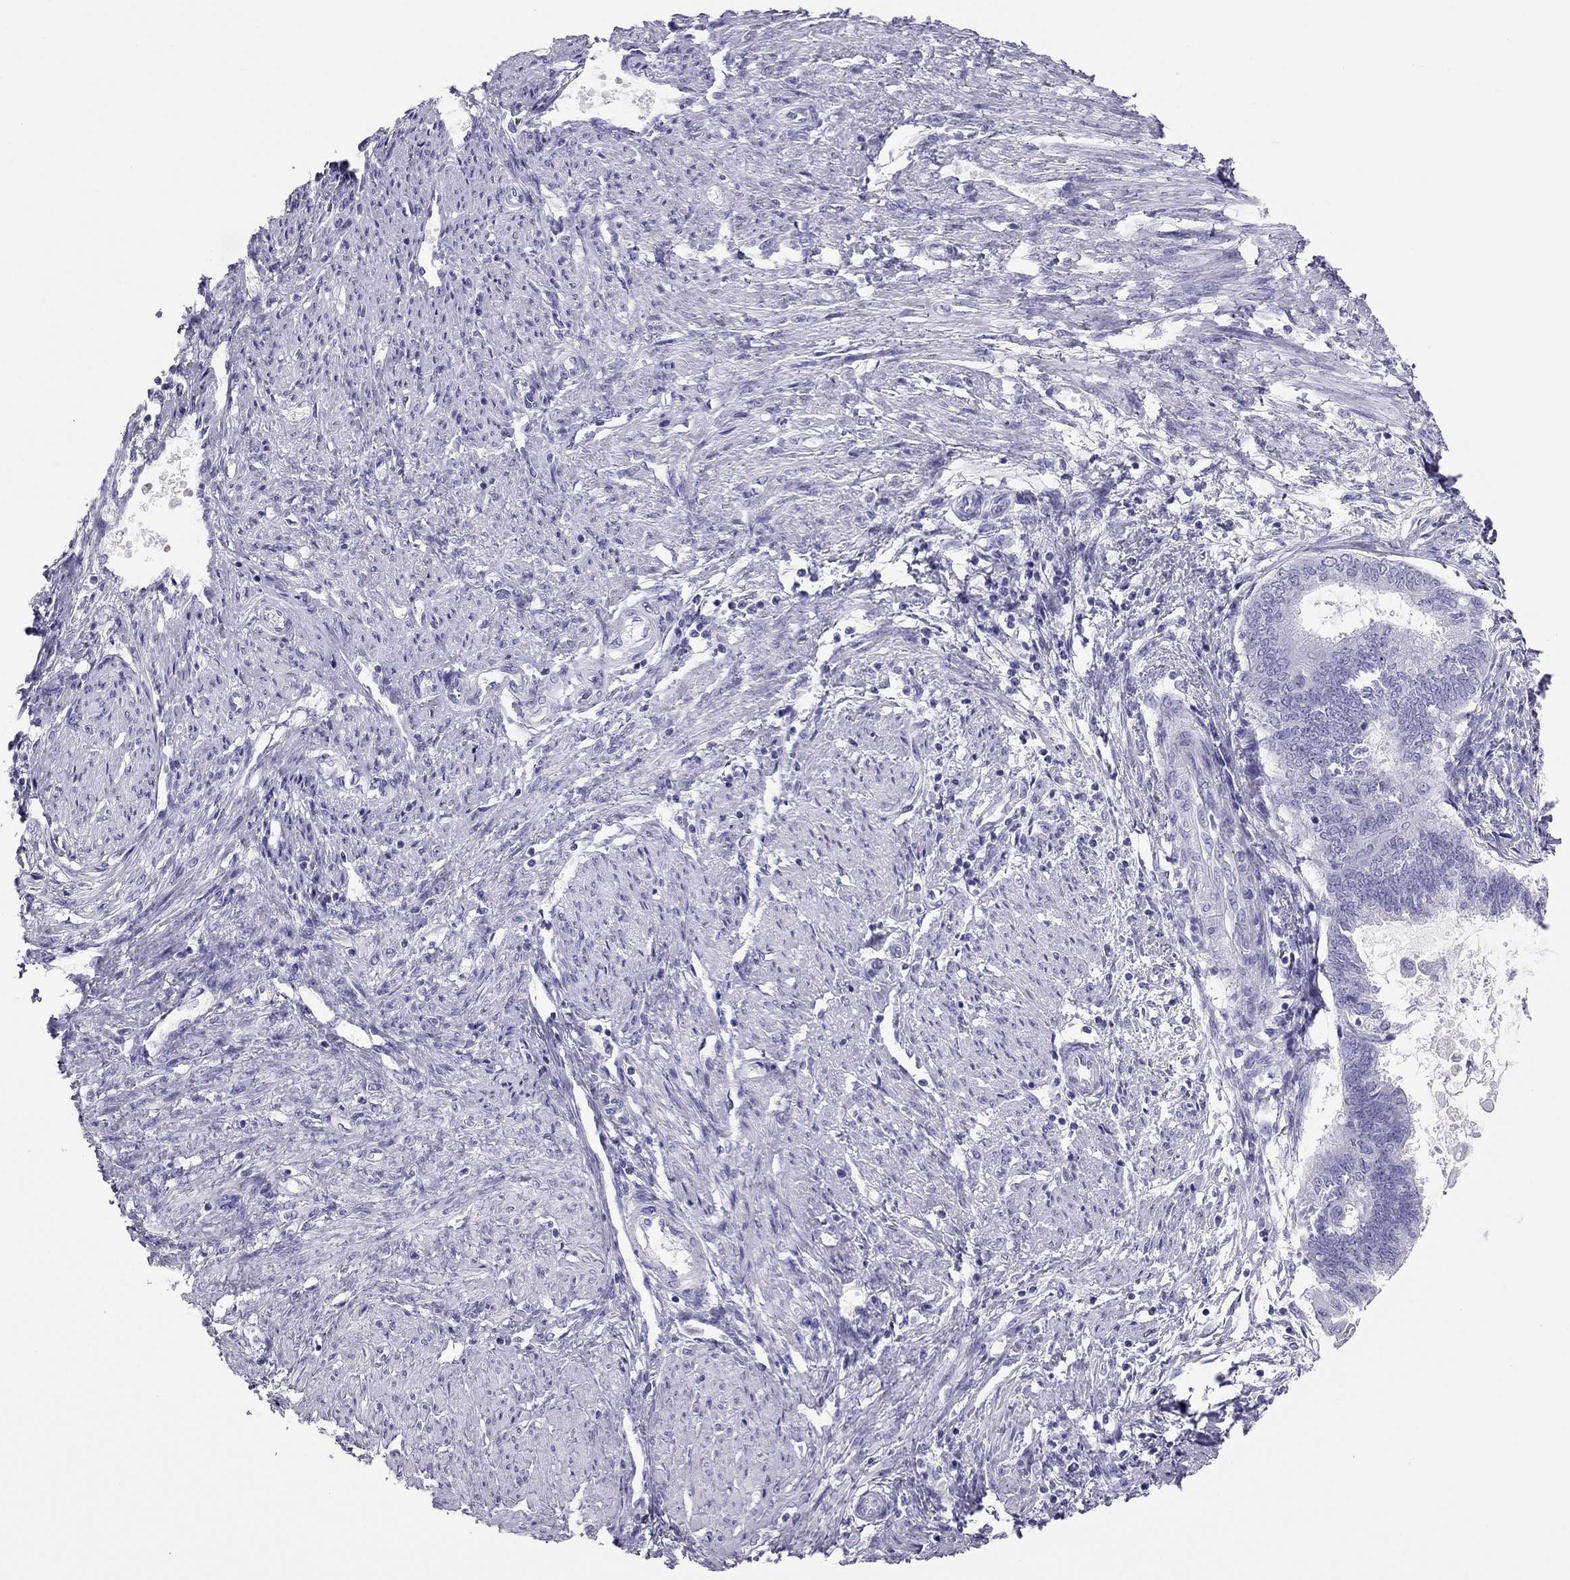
{"staining": {"intensity": "negative", "quantity": "none", "location": "none"}, "tissue": "endometrial cancer", "cell_type": "Tumor cells", "image_type": "cancer", "snomed": [{"axis": "morphology", "description": "Adenocarcinoma, NOS"}, {"axis": "topography", "description": "Endometrium"}], "caption": "IHC of adenocarcinoma (endometrial) reveals no positivity in tumor cells.", "gene": "TRPM3", "patient": {"sex": "female", "age": 86}}